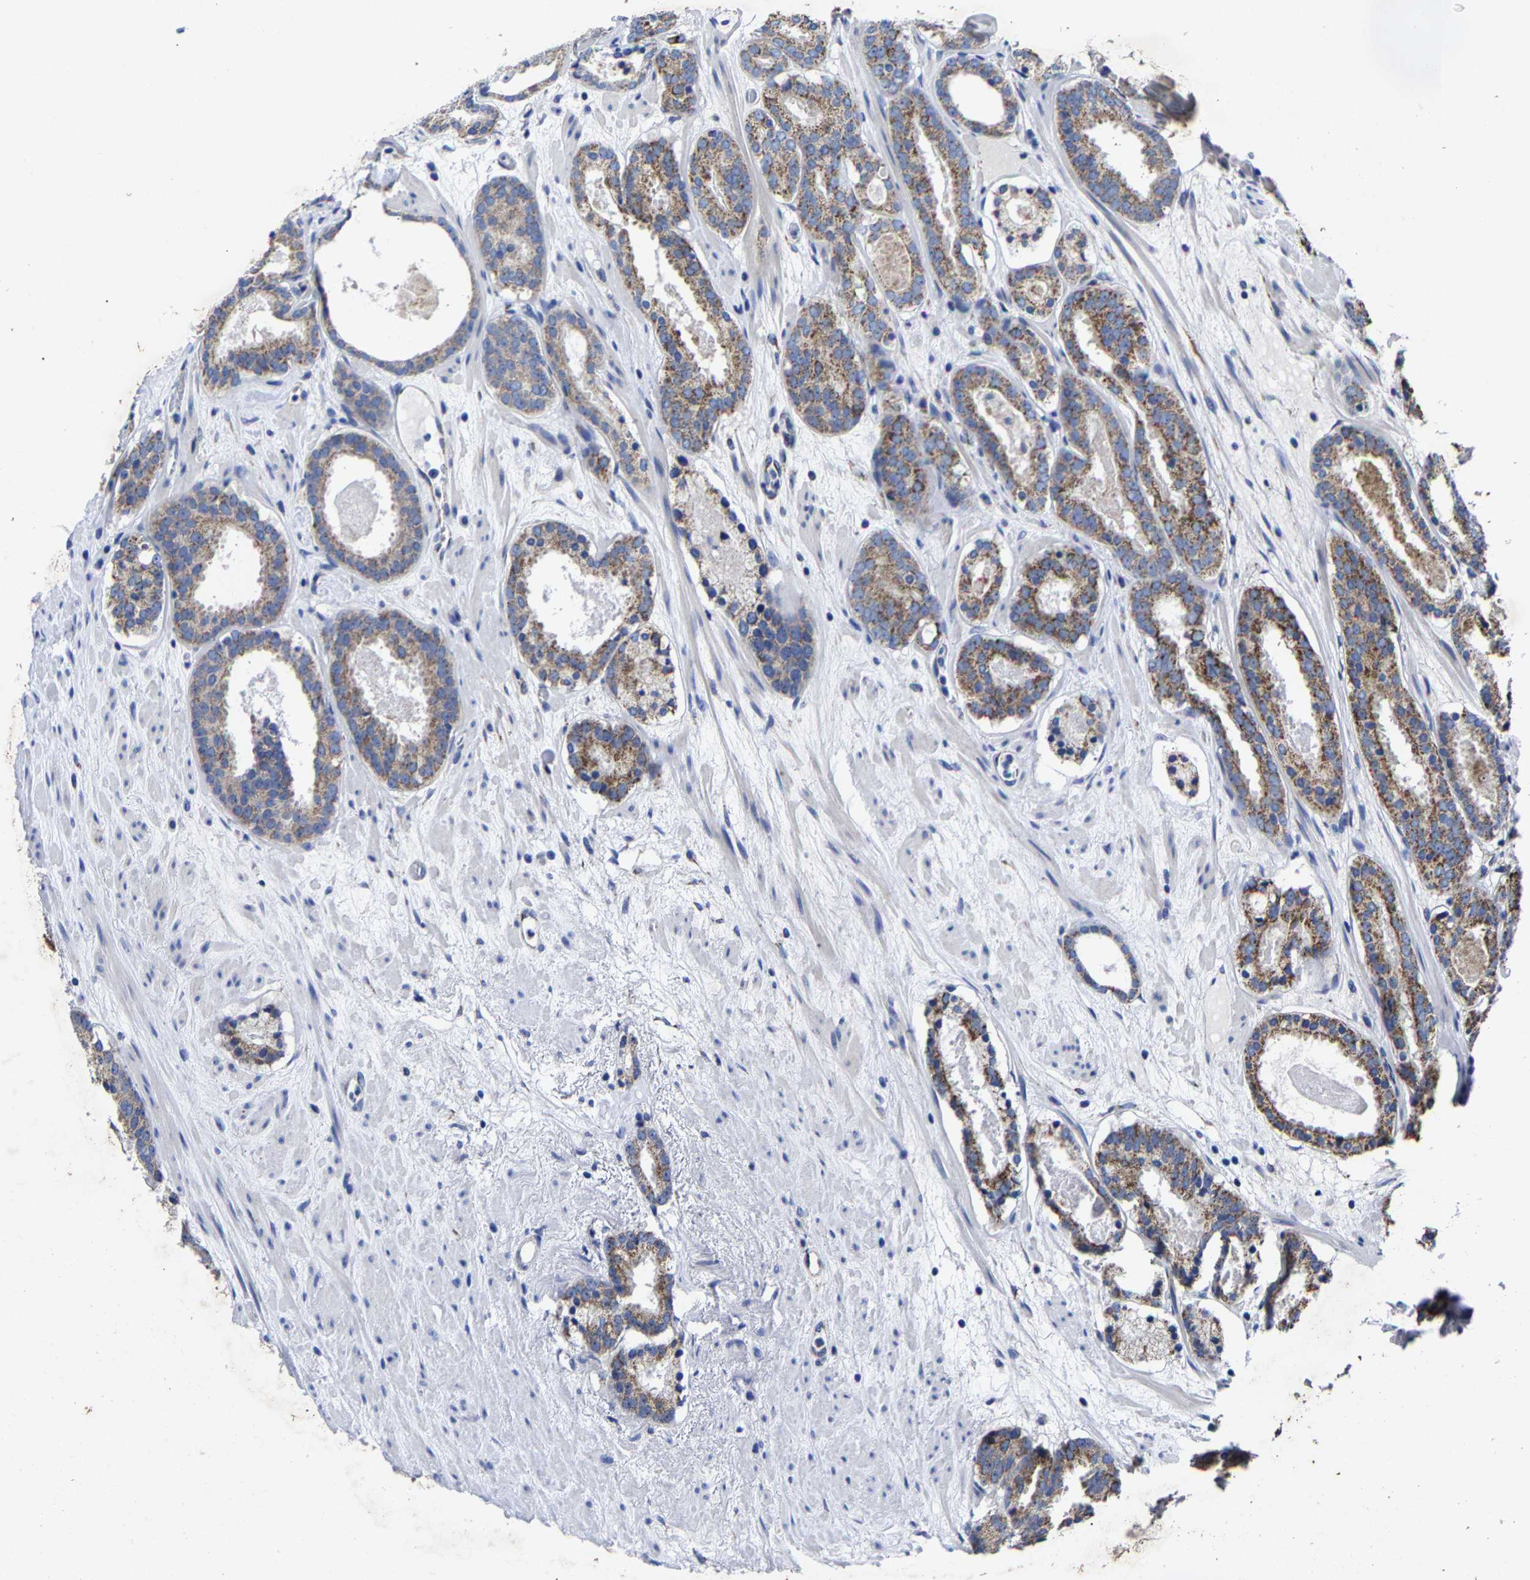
{"staining": {"intensity": "moderate", "quantity": ">75%", "location": "cytoplasmic/membranous"}, "tissue": "prostate cancer", "cell_type": "Tumor cells", "image_type": "cancer", "snomed": [{"axis": "morphology", "description": "Adenocarcinoma, Low grade"}, {"axis": "topography", "description": "Prostate"}], "caption": "There is medium levels of moderate cytoplasmic/membranous expression in tumor cells of prostate cancer (low-grade adenocarcinoma), as demonstrated by immunohistochemical staining (brown color).", "gene": "AASS", "patient": {"sex": "male", "age": 69}}